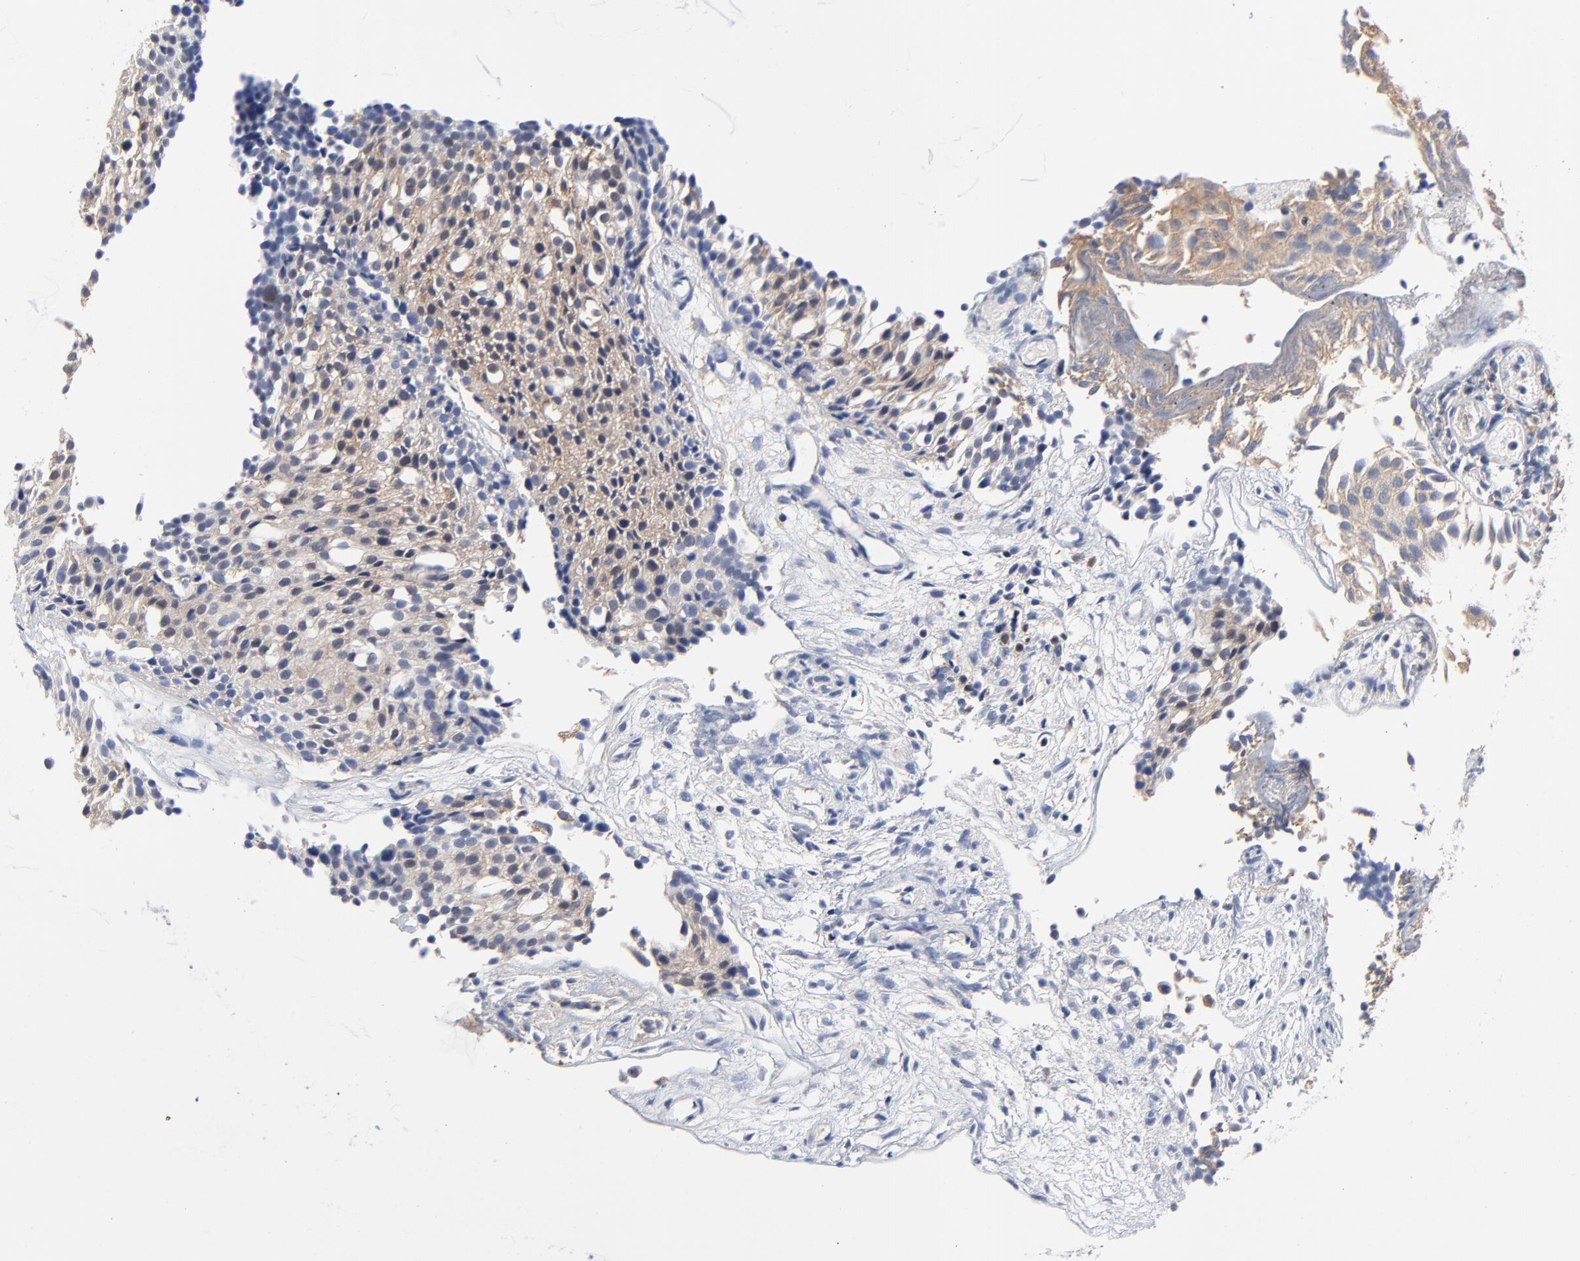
{"staining": {"intensity": "weak", "quantity": ">75%", "location": "cytoplasmic/membranous"}, "tissue": "urothelial cancer", "cell_type": "Tumor cells", "image_type": "cancer", "snomed": [{"axis": "morphology", "description": "Urothelial carcinoma, Low grade"}, {"axis": "topography", "description": "Urinary bladder"}], "caption": "Urothelial cancer stained for a protein (brown) reveals weak cytoplasmic/membranous positive staining in about >75% of tumor cells.", "gene": "CAB39L", "patient": {"sex": "male", "age": 85}}